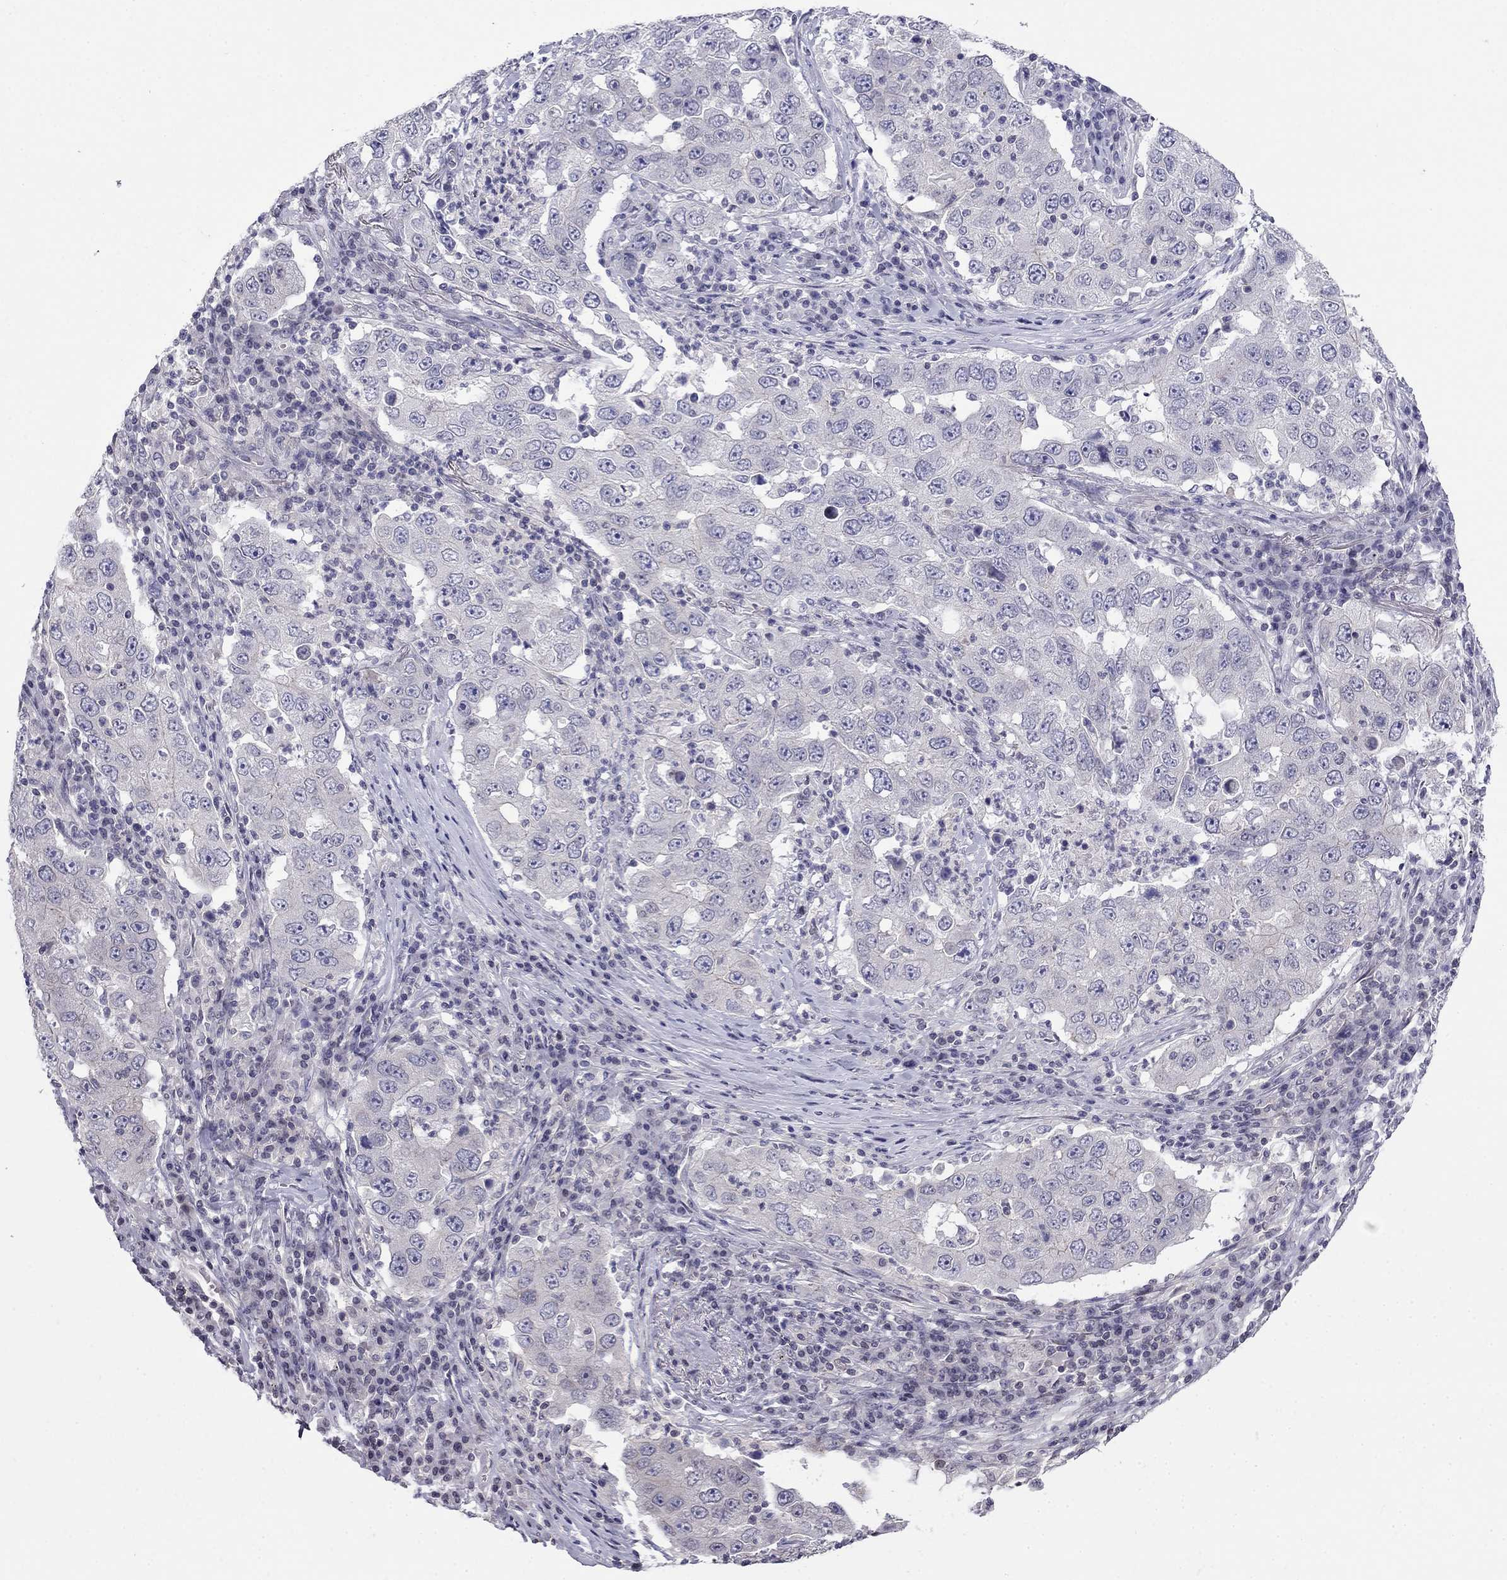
{"staining": {"intensity": "negative", "quantity": "none", "location": "none"}, "tissue": "lung cancer", "cell_type": "Tumor cells", "image_type": "cancer", "snomed": [{"axis": "morphology", "description": "Adenocarcinoma, NOS"}, {"axis": "topography", "description": "Lung"}], "caption": "This is an immunohistochemistry (IHC) histopathology image of adenocarcinoma (lung). There is no expression in tumor cells.", "gene": "PRR18", "patient": {"sex": "male", "age": 73}}